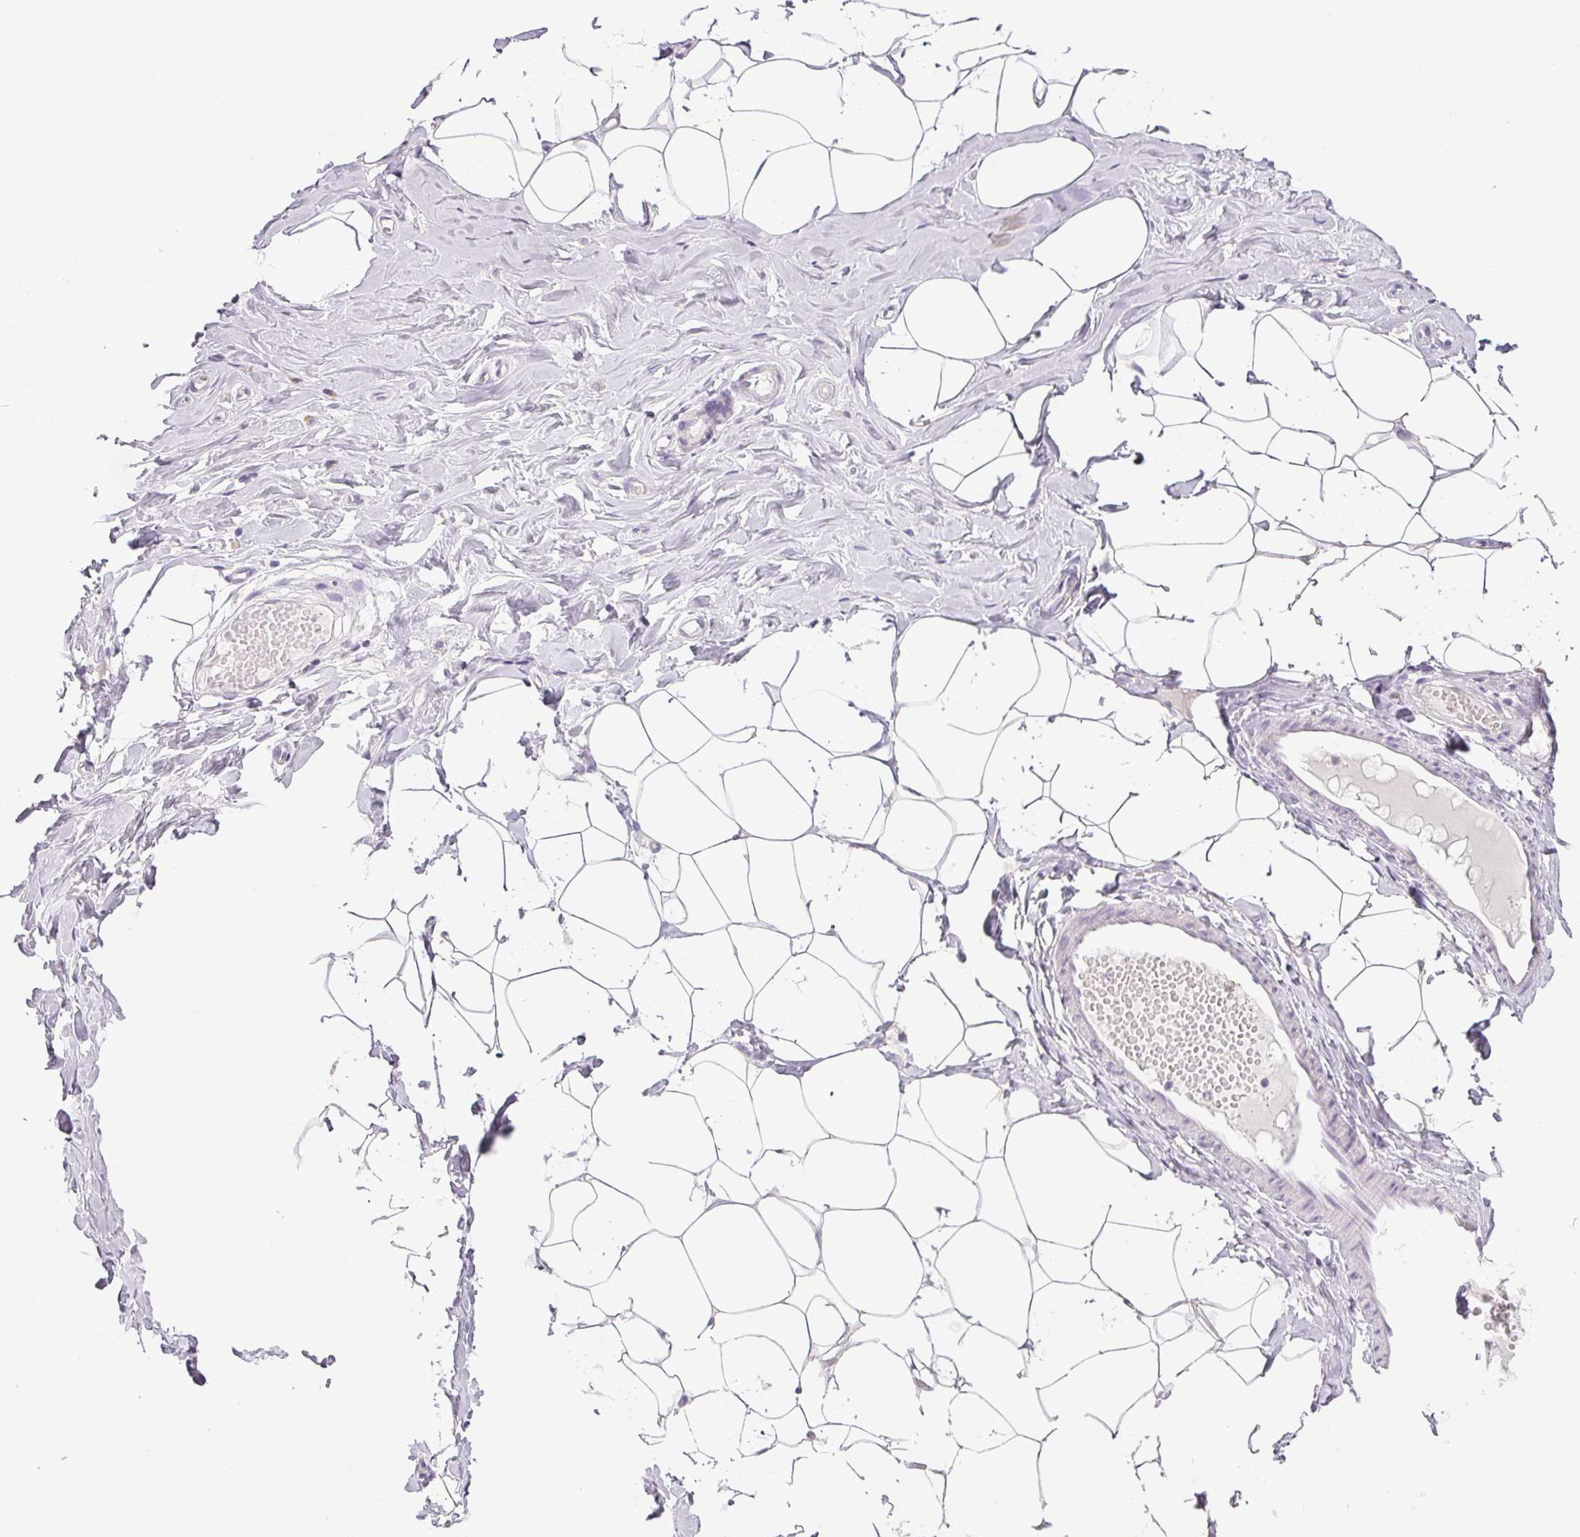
{"staining": {"intensity": "negative", "quantity": "none", "location": "none"}, "tissue": "breast", "cell_type": "Adipocytes", "image_type": "normal", "snomed": [{"axis": "morphology", "description": "Normal tissue, NOS"}, {"axis": "topography", "description": "Breast"}], "caption": "Human breast stained for a protein using IHC displays no staining in adipocytes.", "gene": "HMCN2", "patient": {"sex": "female", "age": 27}}